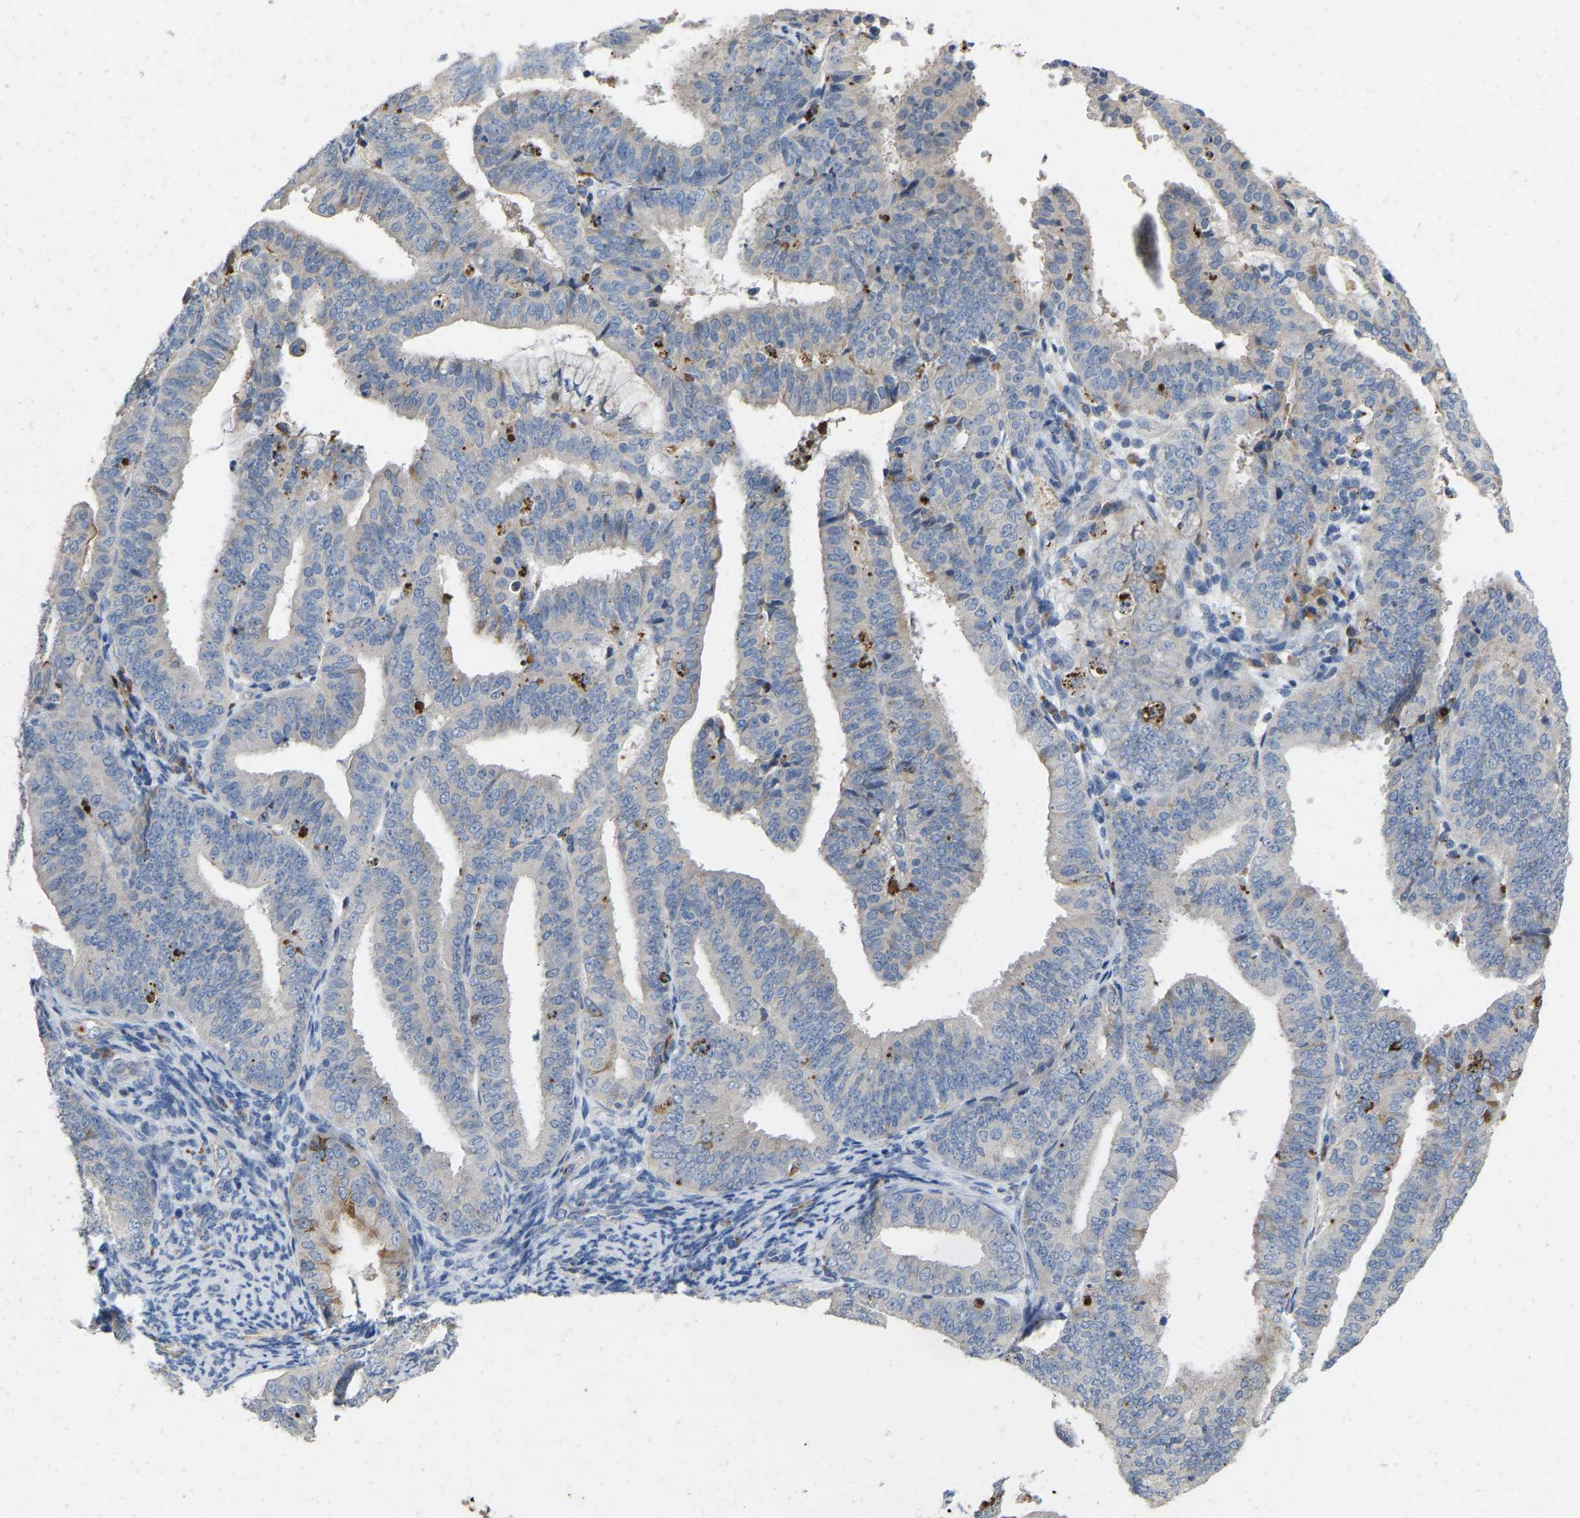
{"staining": {"intensity": "strong", "quantity": "<25%", "location": "cytoplasmic/membranous"}, "tissue": "endometrial cancer", "cell_type": "Tumor cells", "image_type": "cancer", "snomed": [{"axis": "morphology", "description": "Adenocarcinoma, NOS"}, {"axis": "topography", "description": "Endometrium"}], "caption": "Immunohistochemical staining of human endometrial adenocarcinoma displays strong cytoplasmic/membranous protein expression in about <25% of tumor cells. (DAB (3,3'-diaminobenzidine) IHC with brightfield microscopy, high magnification).", "gene": "RHEB", "patient": {"sex": "female", "age": 63}}